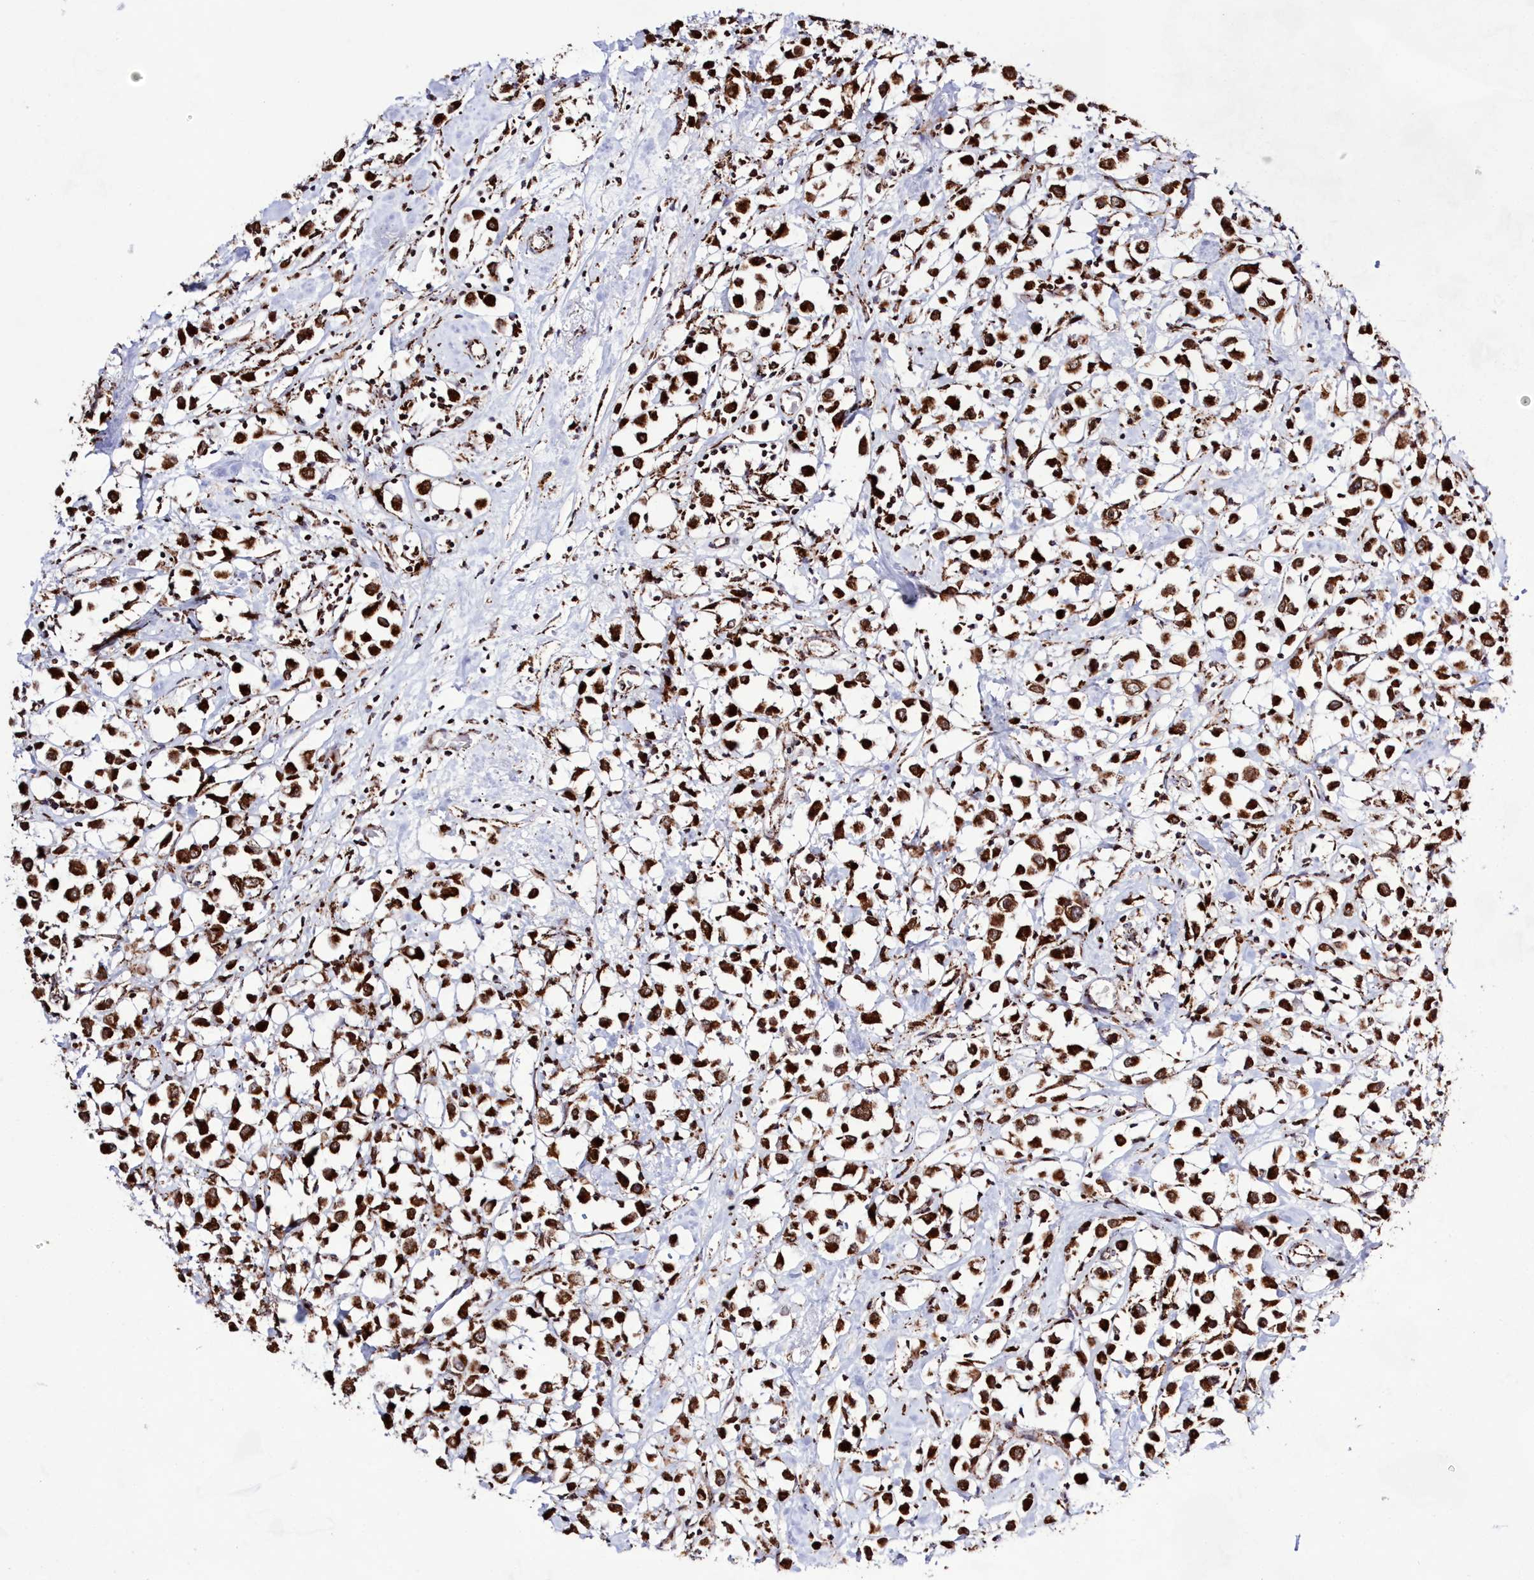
{"staining": {"intensity": "strong", "quantity": ">75%", "location": "cytoplasmic/membranous"}, "tissue": "breast cancer", "cell_type": "Tumor cells", "image_type": "cancer", "snomed": [{"axis": "morphology", "description": "Duct carcinoma"}, {"axis": "topography", "description": "Breast"}], "caption": "Breast intraductal carcinoma stained with a brown dye demonstrates strong cytoplasmic/membranous positive expression in approximately >75% of tumor cells.", "gene": "HADHB", "patient": {"sex": "female", "age": 61}}